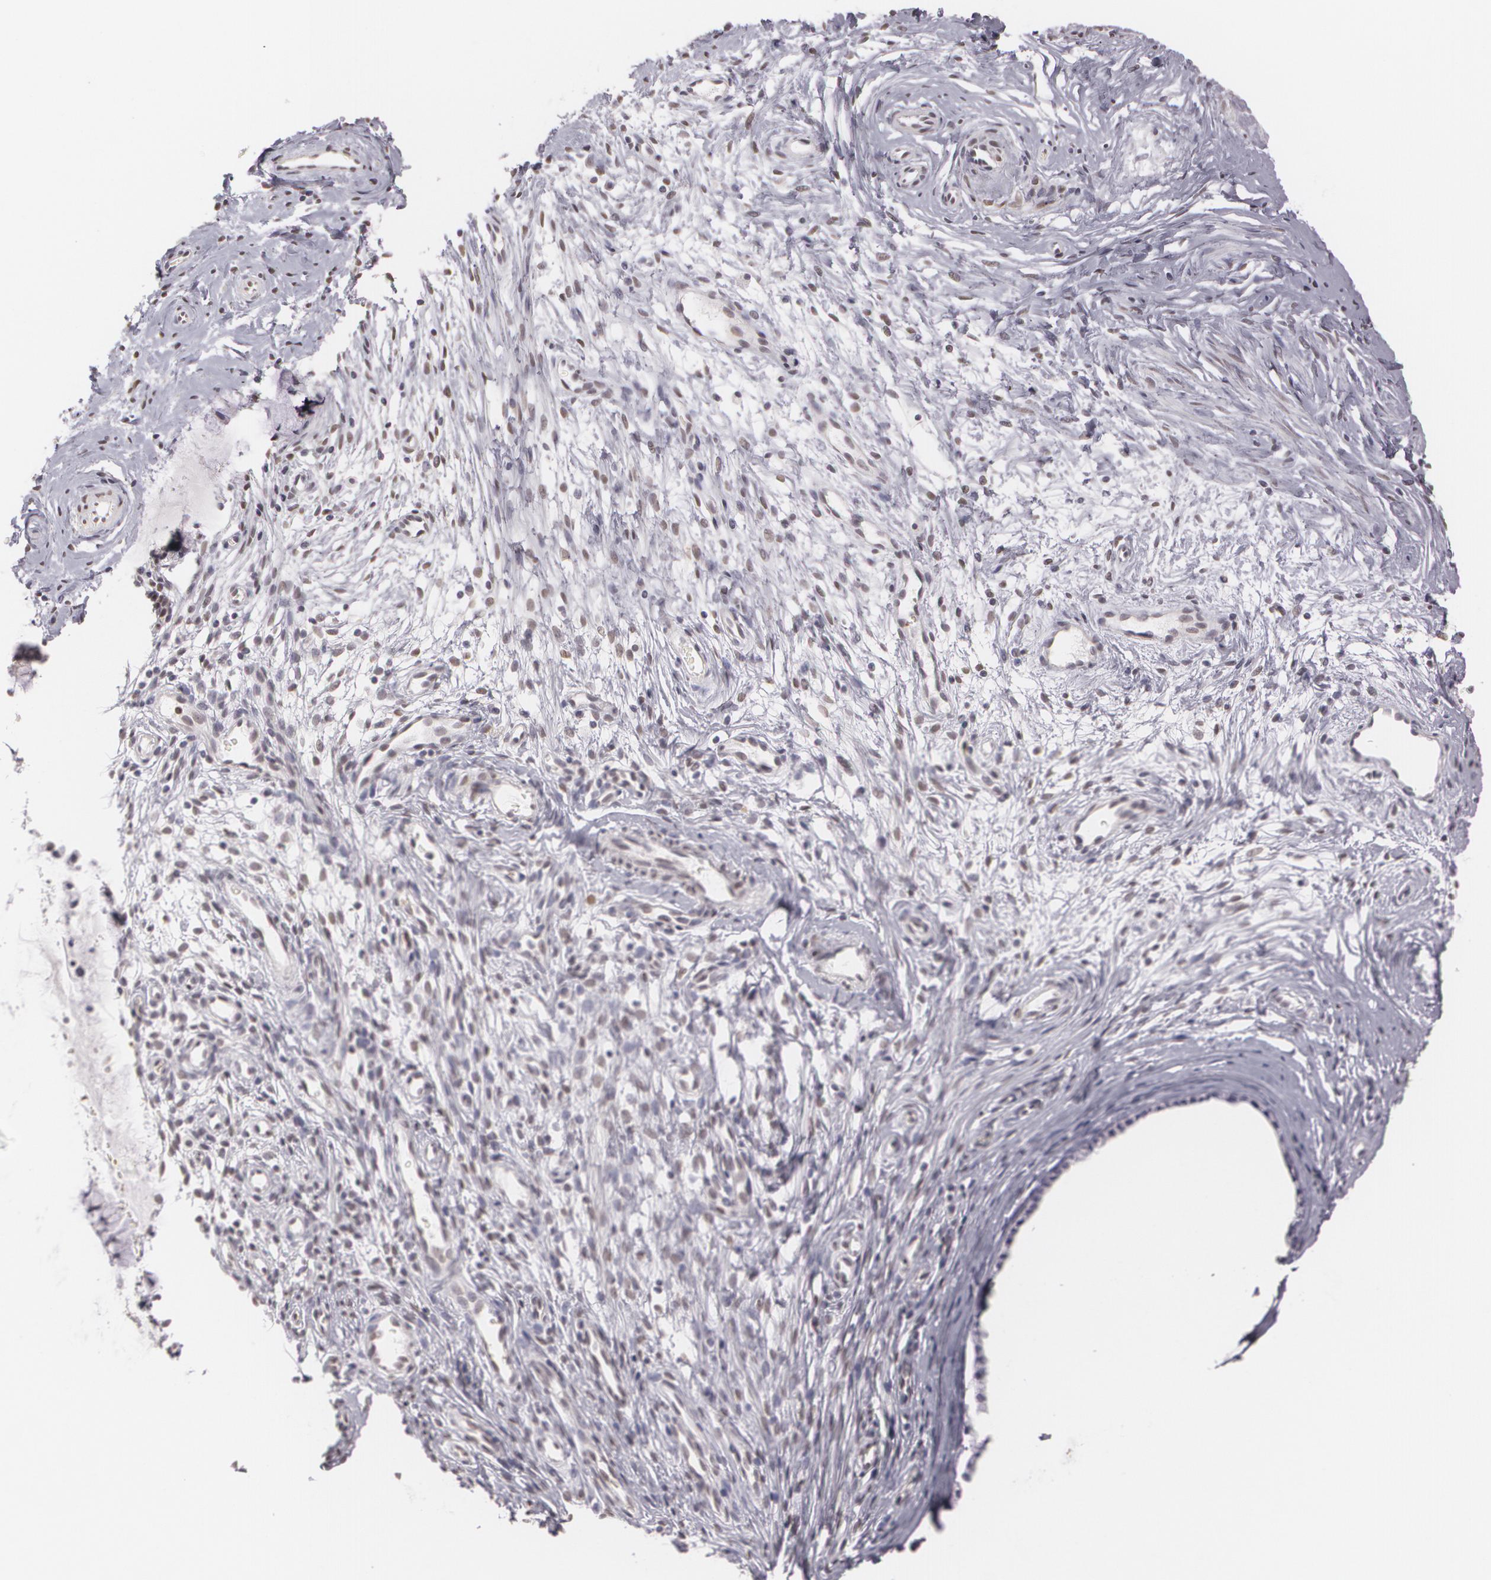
{"staining": {"intensity": "negative", "quantity": "none", "location": "none"}, "tissue": "cervix", "cell_type": "Glandular cells", "image_type": "normal", "snomed": [{"axis": "morphology", "description": "Normal tissue, NOS"}, {"axis": "topography", "description": "Cervix"}], "caption": "IHC image of benign cervix stained for a protein (brown), which exhibits no positivity in glandular cells.", "gene": "ZBTB16", "patient": {"sex": "female", "age": 70}}